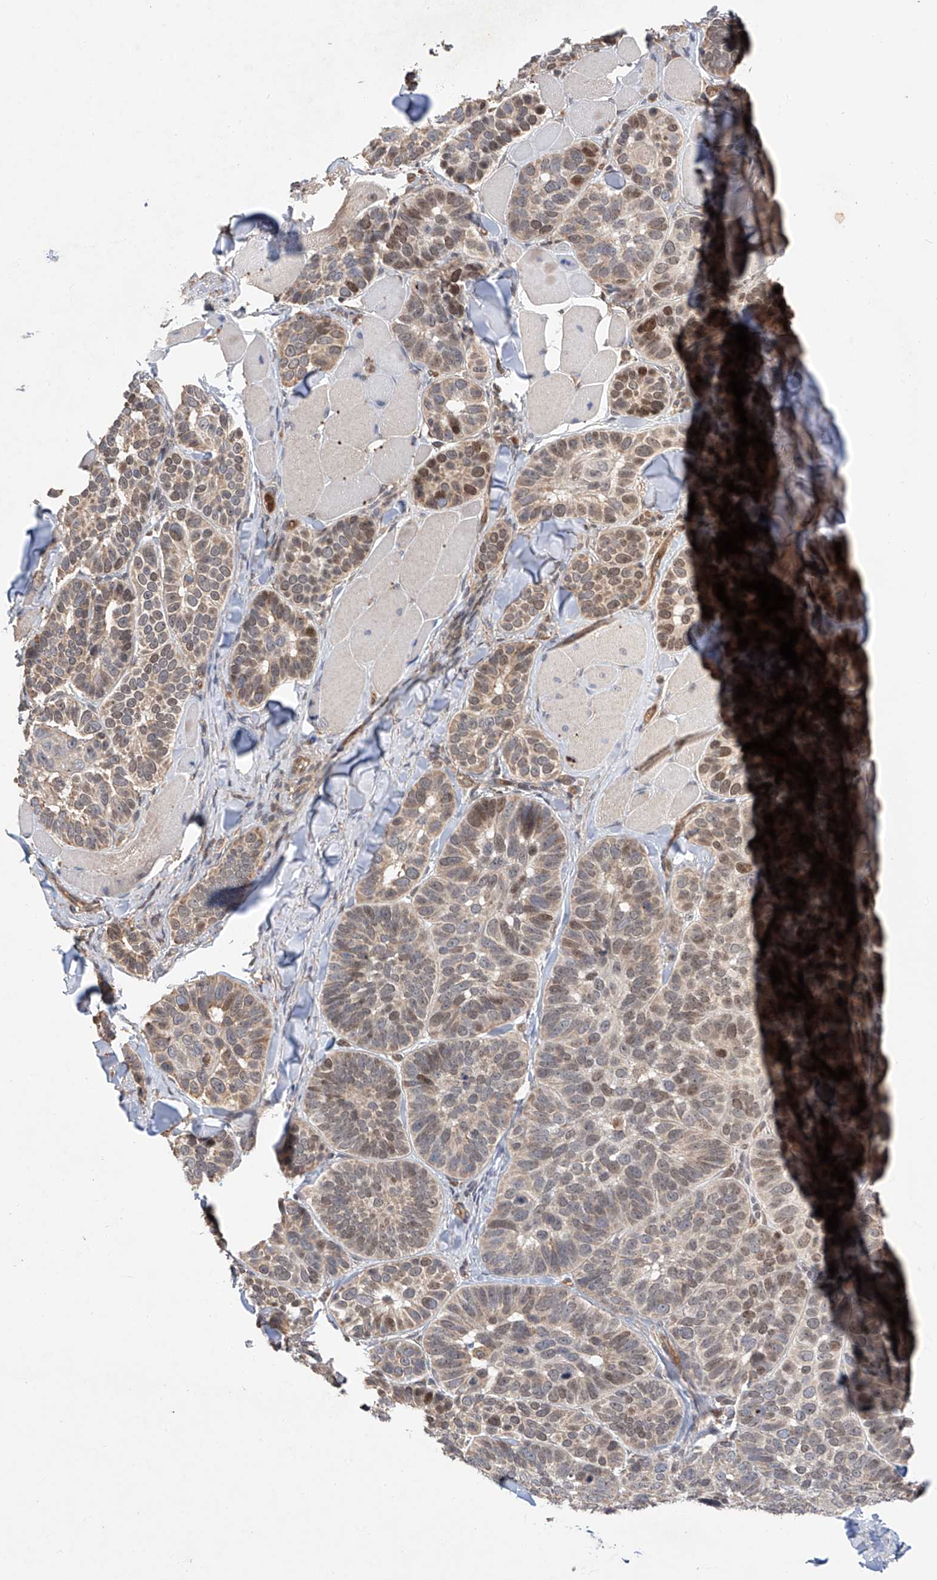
{"staining": {"intensity": "moderate", "quantity": "25%-75%", "location": "cytoplasmic/membranous,nuclear"}, "tissue": "skin cancer", "cell_type": "Tumor cells", "image_type": "cancer", "snomed": [{"axis": "morphology", "description": "Basal cell carcinoma"}, {"axis": "topography", "description": "Skin"}], "caption": "Protein expression analysis of skin cancer shows moderate cytoplasmic/membranous and nuclear positivity in about 25%-75% of tumor cells.", "gene": "RILPL2", "patient": {"sex": "male", "age": 62}}